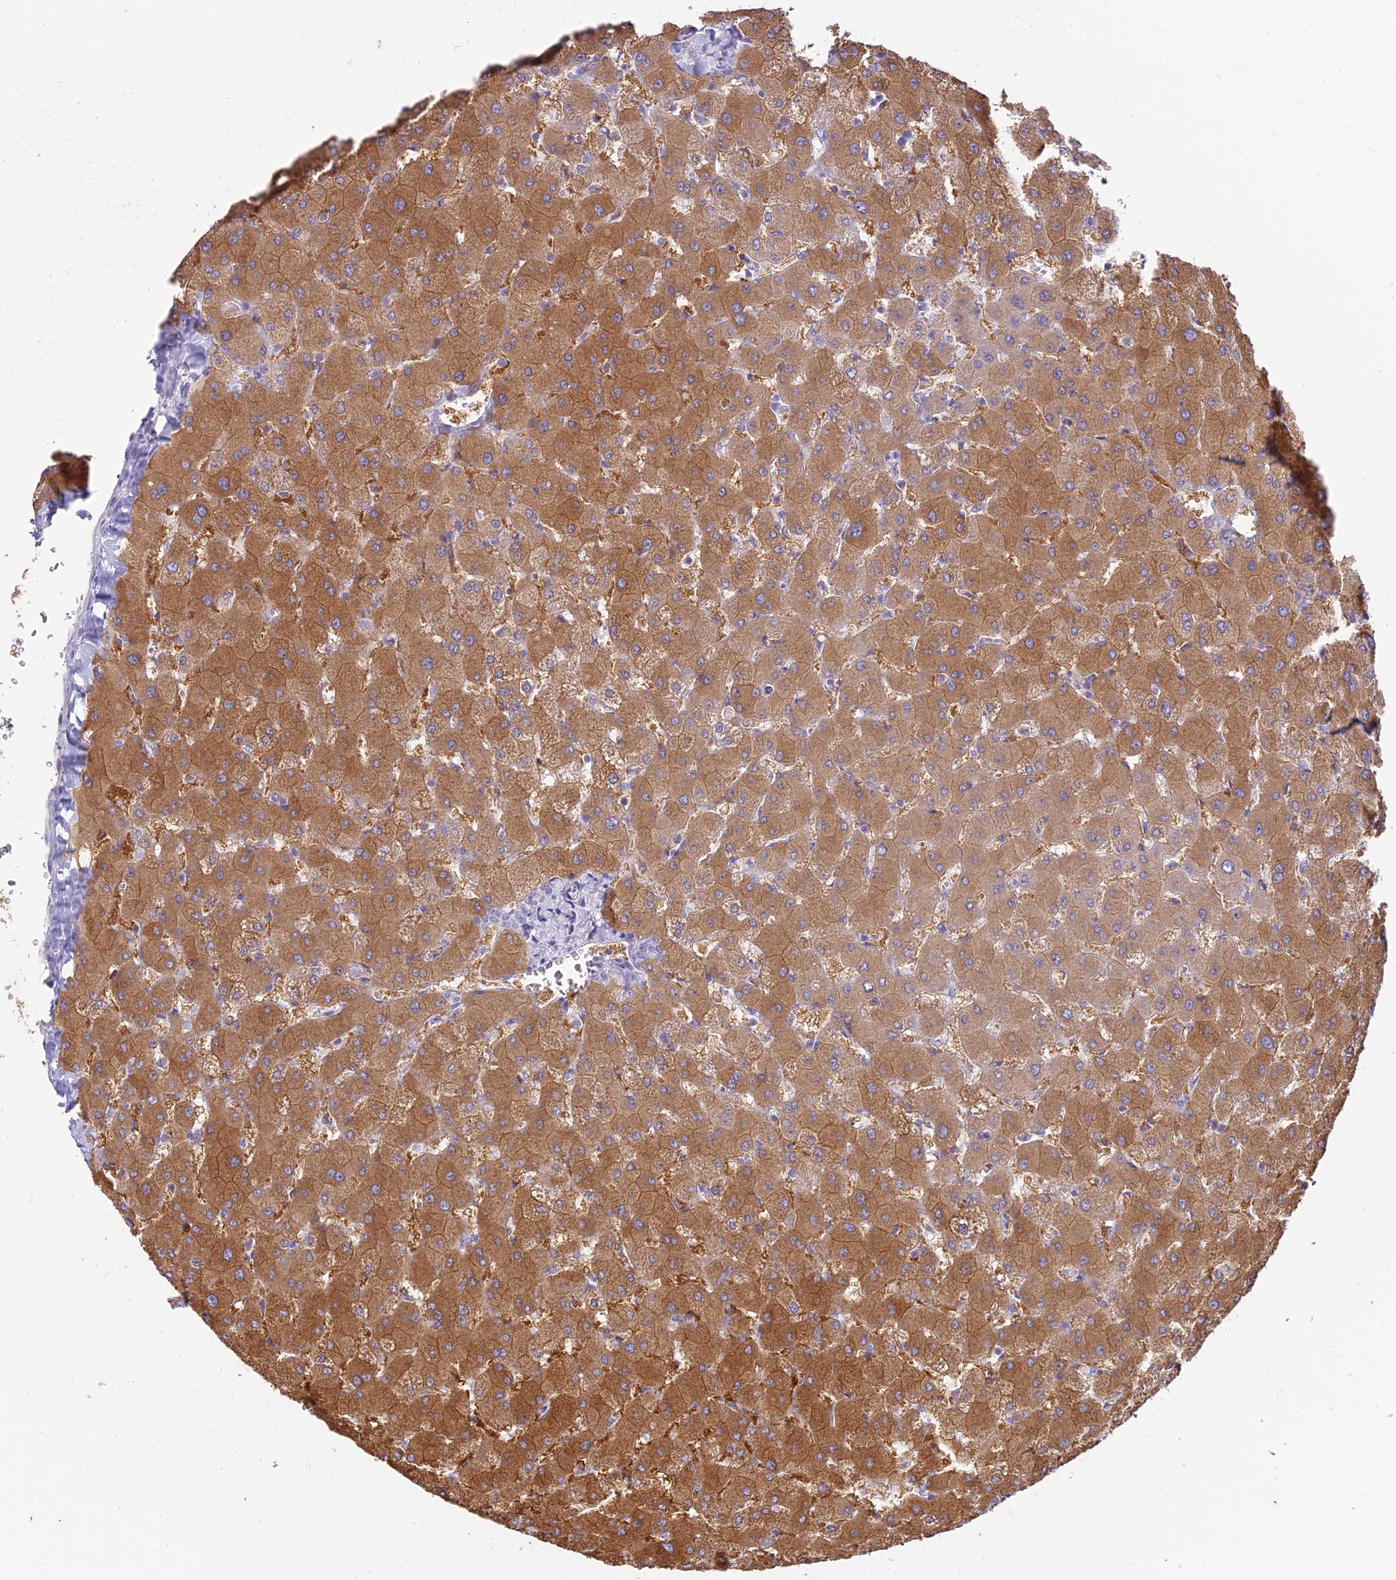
{"staining": {"intensity": "negative", "quantity": "none", "location": "none"}, "tissue": "liver", "cell_type": "Cholangiocytes", "image_type": "normal", "snomed": [{"axis": "morphology", "description": "Normal tissue, NOS"}, {"axis": "topography", "description": "Liver"}], "caption": "Immunohistochemistry (IHC) micrograph of normal human liver stained for a protein (brown), which exhibits no staining in cholangiocytes. The staining was performed using DAB to visualize the protein expression in brown, while the nuclei were stained in blue with hematoxylin (Magnification: 20x).", "gene": "SMIM24", "patient": {"sex": "female", "age": 63}}